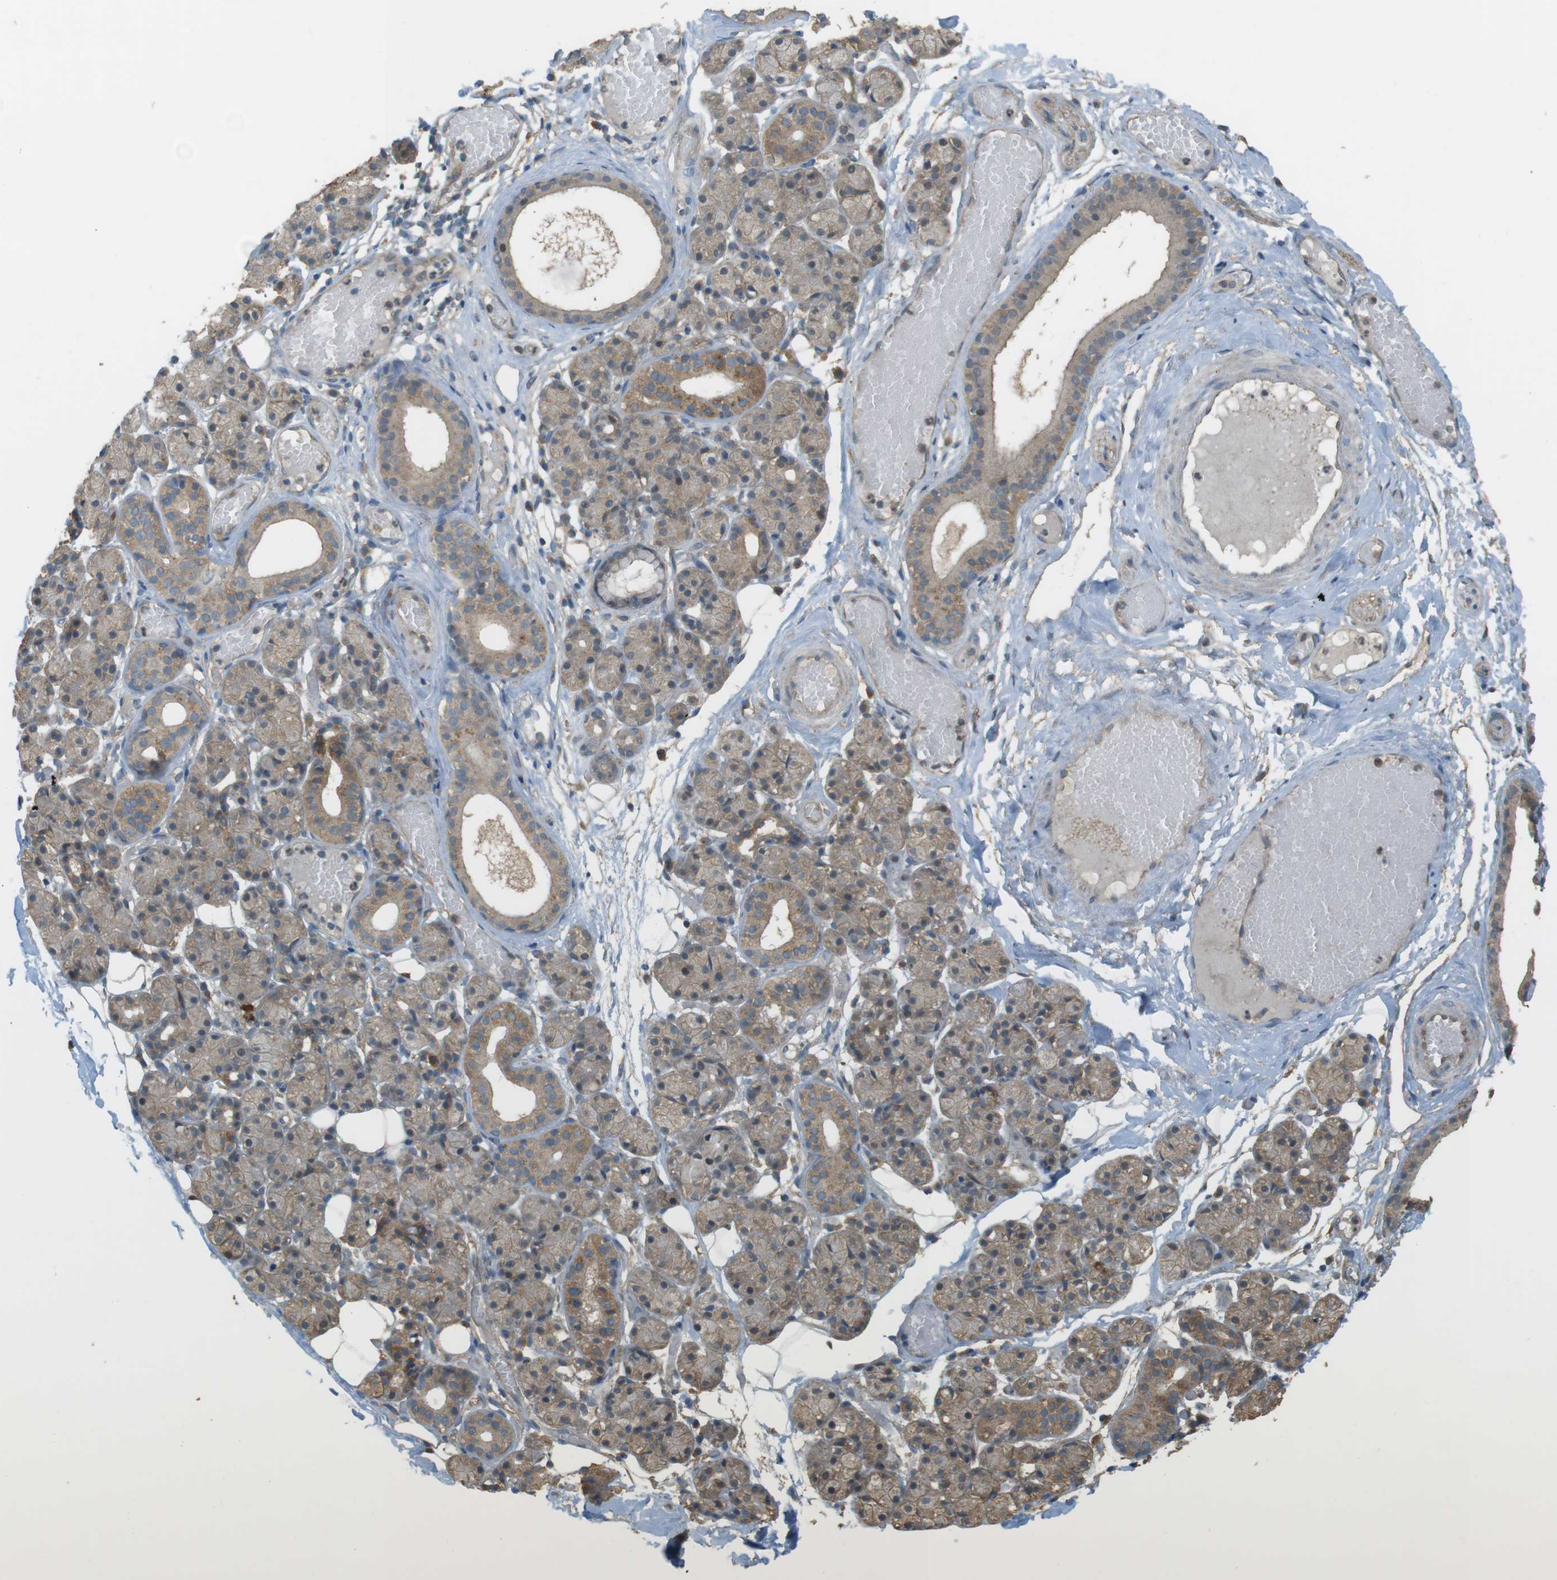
{"staining": {"intensity": "moderate", "quantity": "25%-75%", "location": "cytoplasmic/membranous"}, "tissue": "salivary gland", "cell_type": "Glandular cells", "image_type": "normal", "snomed": [{"axis": "morphology", "description": "Normal tissue, NOS"}, {"axis": "topography", "description": "Salivary gland"}], "caption": "Immunohistochemical staining of unremarkable human salivary gland demonstrates 25%-75% levels of moderate cytoplasmic/membranous protein positivity in about 25%-75% of glandular cells.", "gene": "ZDHHC20", "patient": {"sex": "male", "age": 63}}